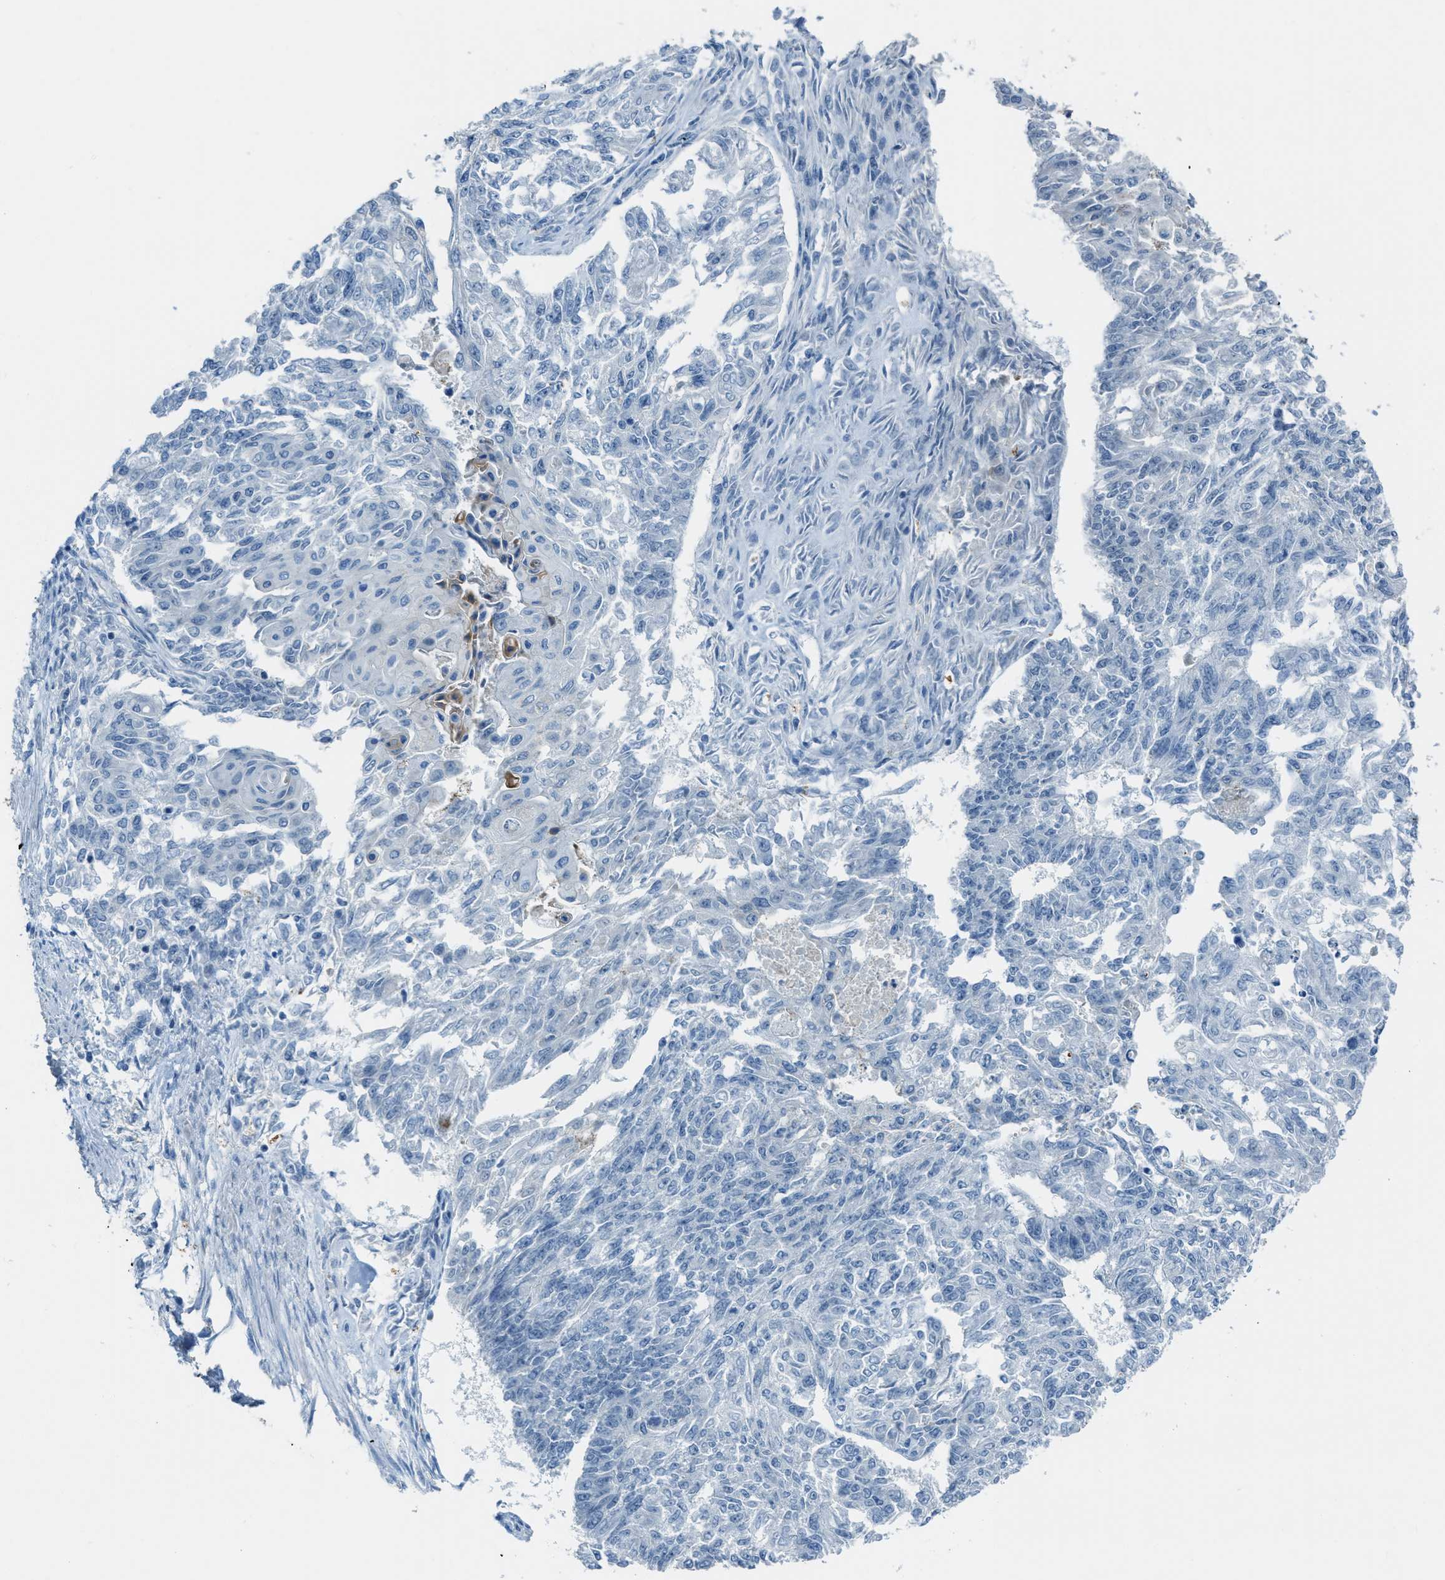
{"staining": {"intensity": "negative", "quantity": "none", "location": "none"}, "tissue": "endometrial cancer", "cell_type": "Tumor cells", "image_type": "cancer", "snomed": [{"axis": "morphology", "description": "Adenocarcinoma, NOS"}, {"axis": "topography", "description": "Endometrium"}], "caption": "The histopathology image shows no significant expression in tumor cells of endometrial adenocarcinoma.", "gene": "CDON", "patient": {"sex": "female", "age": 32}}